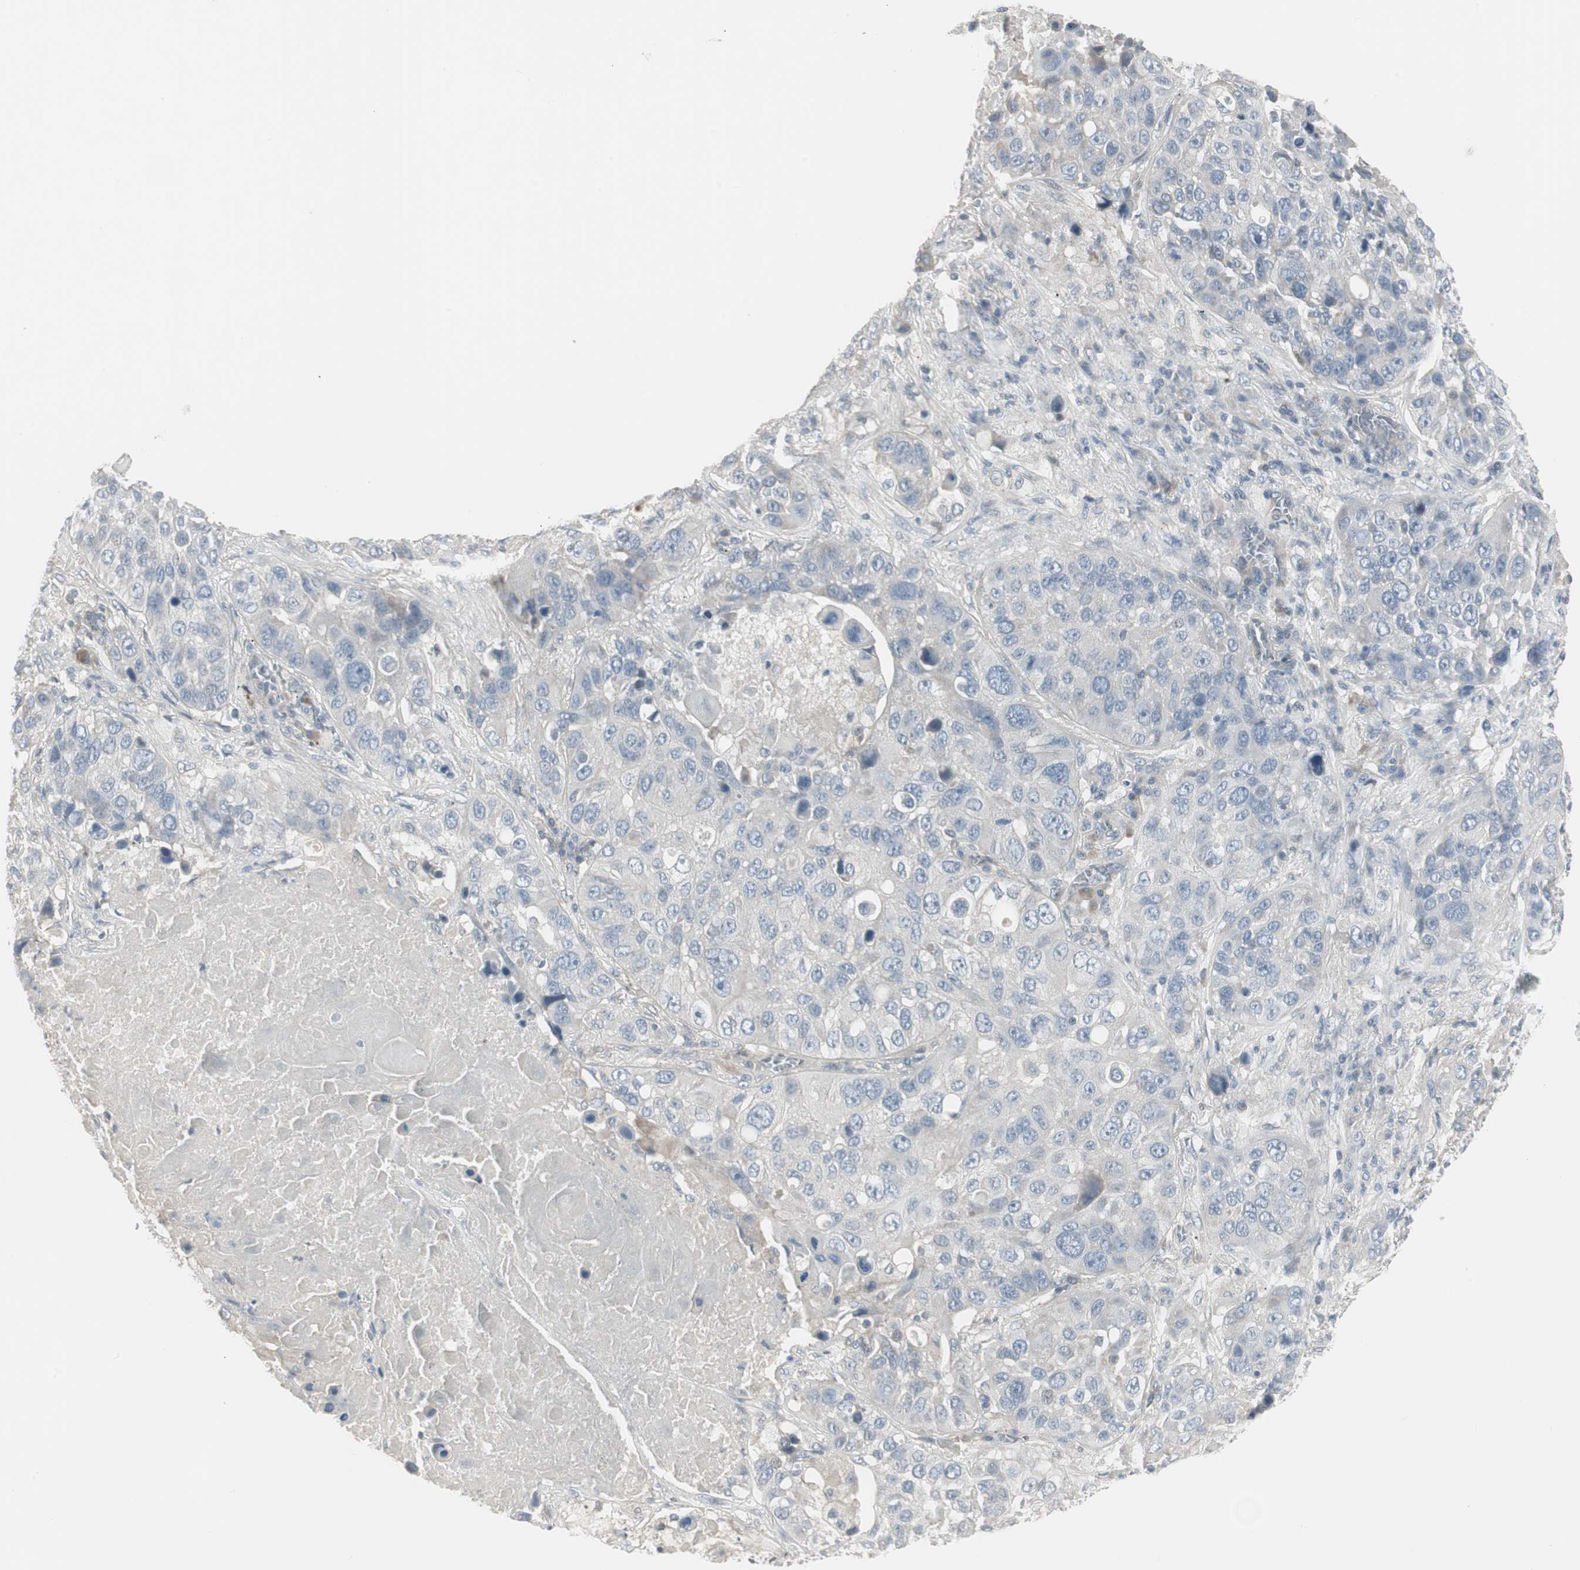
{"staining": {"intensity": "negative", "quantity": "none", "location": "none"}, "tissue": "lung cancer", "cell_type": "Tumor cells", "image_type": "cancer", "snomed": [{"axis": "morphology", "description": "Squamous cell carcinoma, NOS"}, {"axis": "topography", "description": "Lung"}], "caption": "Human squamous cell carcinoma (lung) stained for a protein using immunohistochemistry (IHC) shows no positivity in tumor cells.", "gene": "DMPK", "patient": {"sex": "male", "age": 57}}